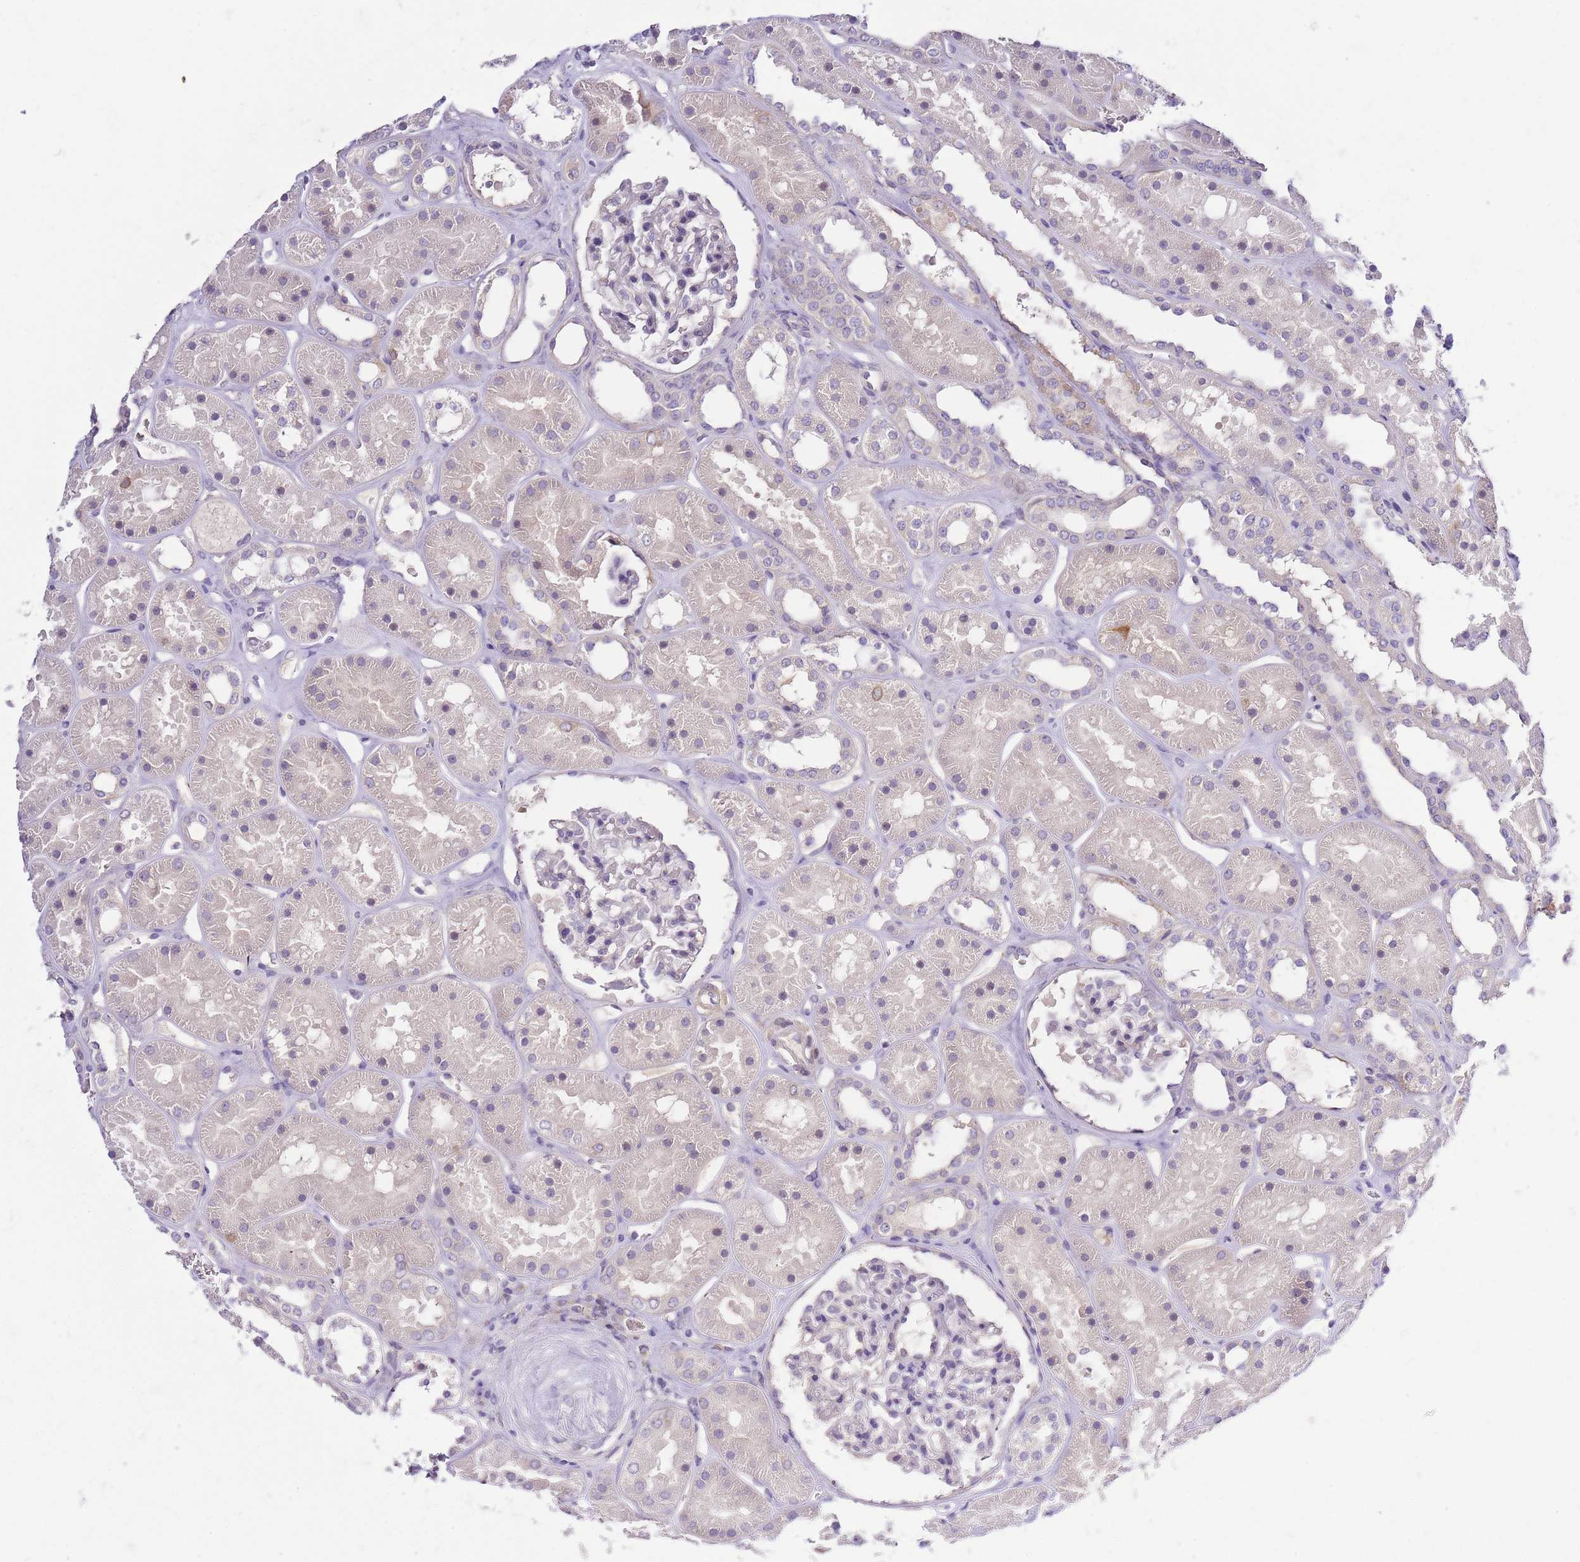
{"staining": {"intensity": "negative", "quantity": "none", "location": "none"}, "tissue": "kidney", "cell_type": "Cells in glomeruli", "image_type": "normal", "snomed": [{"axis": "morphology", "description": "Normal tissue, NOS"}, {"axis": "topography", "description": "Kidney"}], "caption": "A micrograph of human kidney is negative for staining in cells in glomeruli. (Stains: DAB (3,3'-diaminobenzidine) immunohistochemistry with hematoxylin counter stain, Microscopy: brightfield microscopy at high magnification).", "gene": "RFK", "patient": {"sex": "female", "age": 41}}